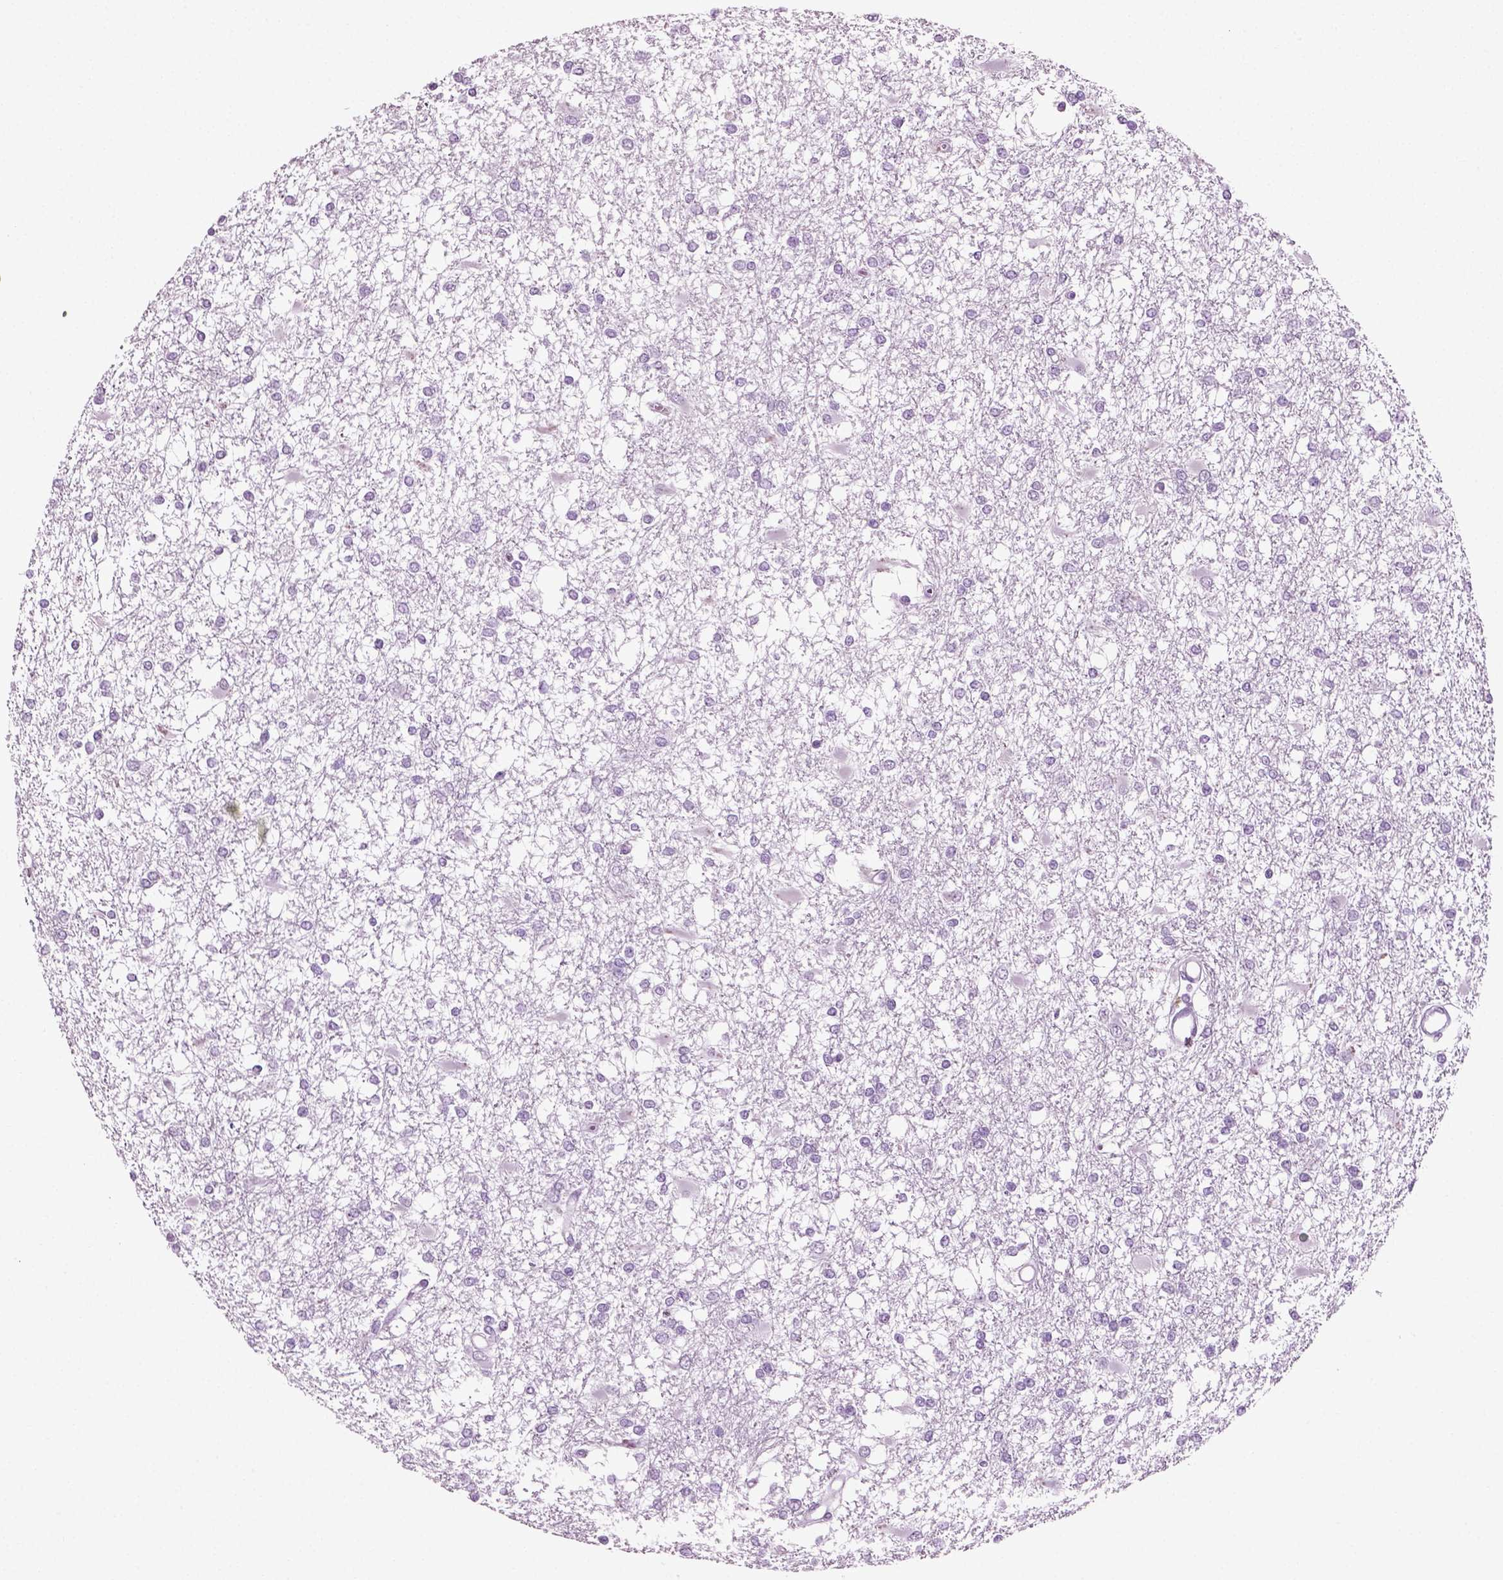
{"staining": {"intensity": "negative", "quantity": "none", "location": "none"}, "tissue": "glioma", "cell_type": "Tumor cells", "image_type": "cancer", "snomed": [{"axis": "morphology", "description": "Glioma, malignant, High grade"}, {"axis": "topography", "description": "Cerebral cortex"}], "caption": "The immunohistochemistry (IHC) image has no significant expression in tumor cells of malignant glioma (high-grade) tissue.", "gene": "SLC26A8", "patient": {"sex": "male", "age": 79}}